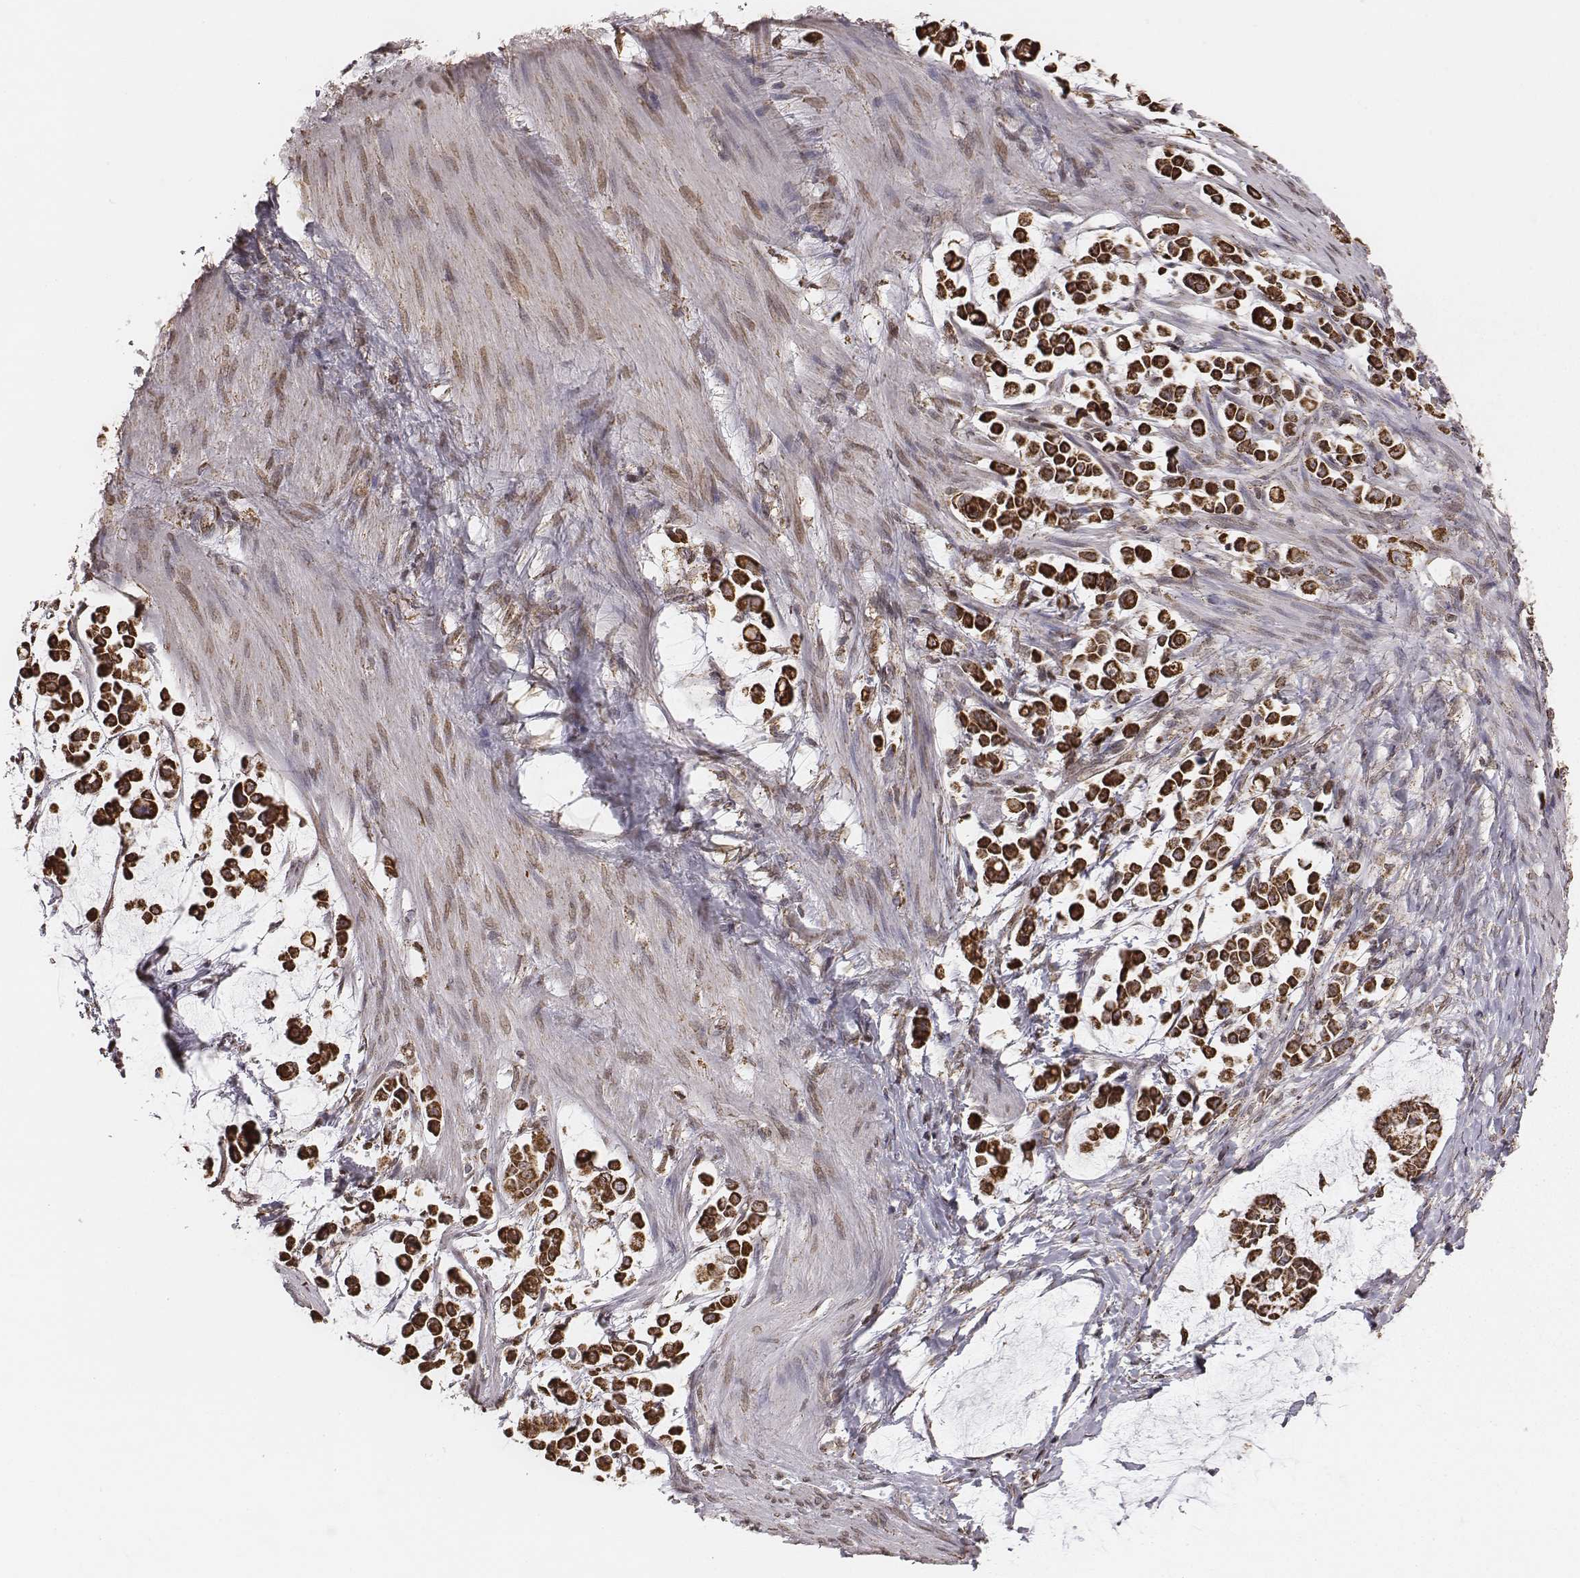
{"staining": {"intensity": "strong", "quantity": ">75%", "location": "cytoplasmic/membranous"}, "tissue": "stomach cancer", "cell_type": "Tumor cells", "image_type": "cancer", "snomed": [{"axis": "morphology", "description": "Adenocarcinoma, NOS"}, {"axis": "topography", "description": "Stomach"}], "caption": "Stomach adenocarcinoma stained with immunohistochemistry exhibits strong cytoplasmic/membranous expression in approximately >75% of tumor cells.", "gene": "ACOT2", "patient": {"sex": "male", "age": 82}}